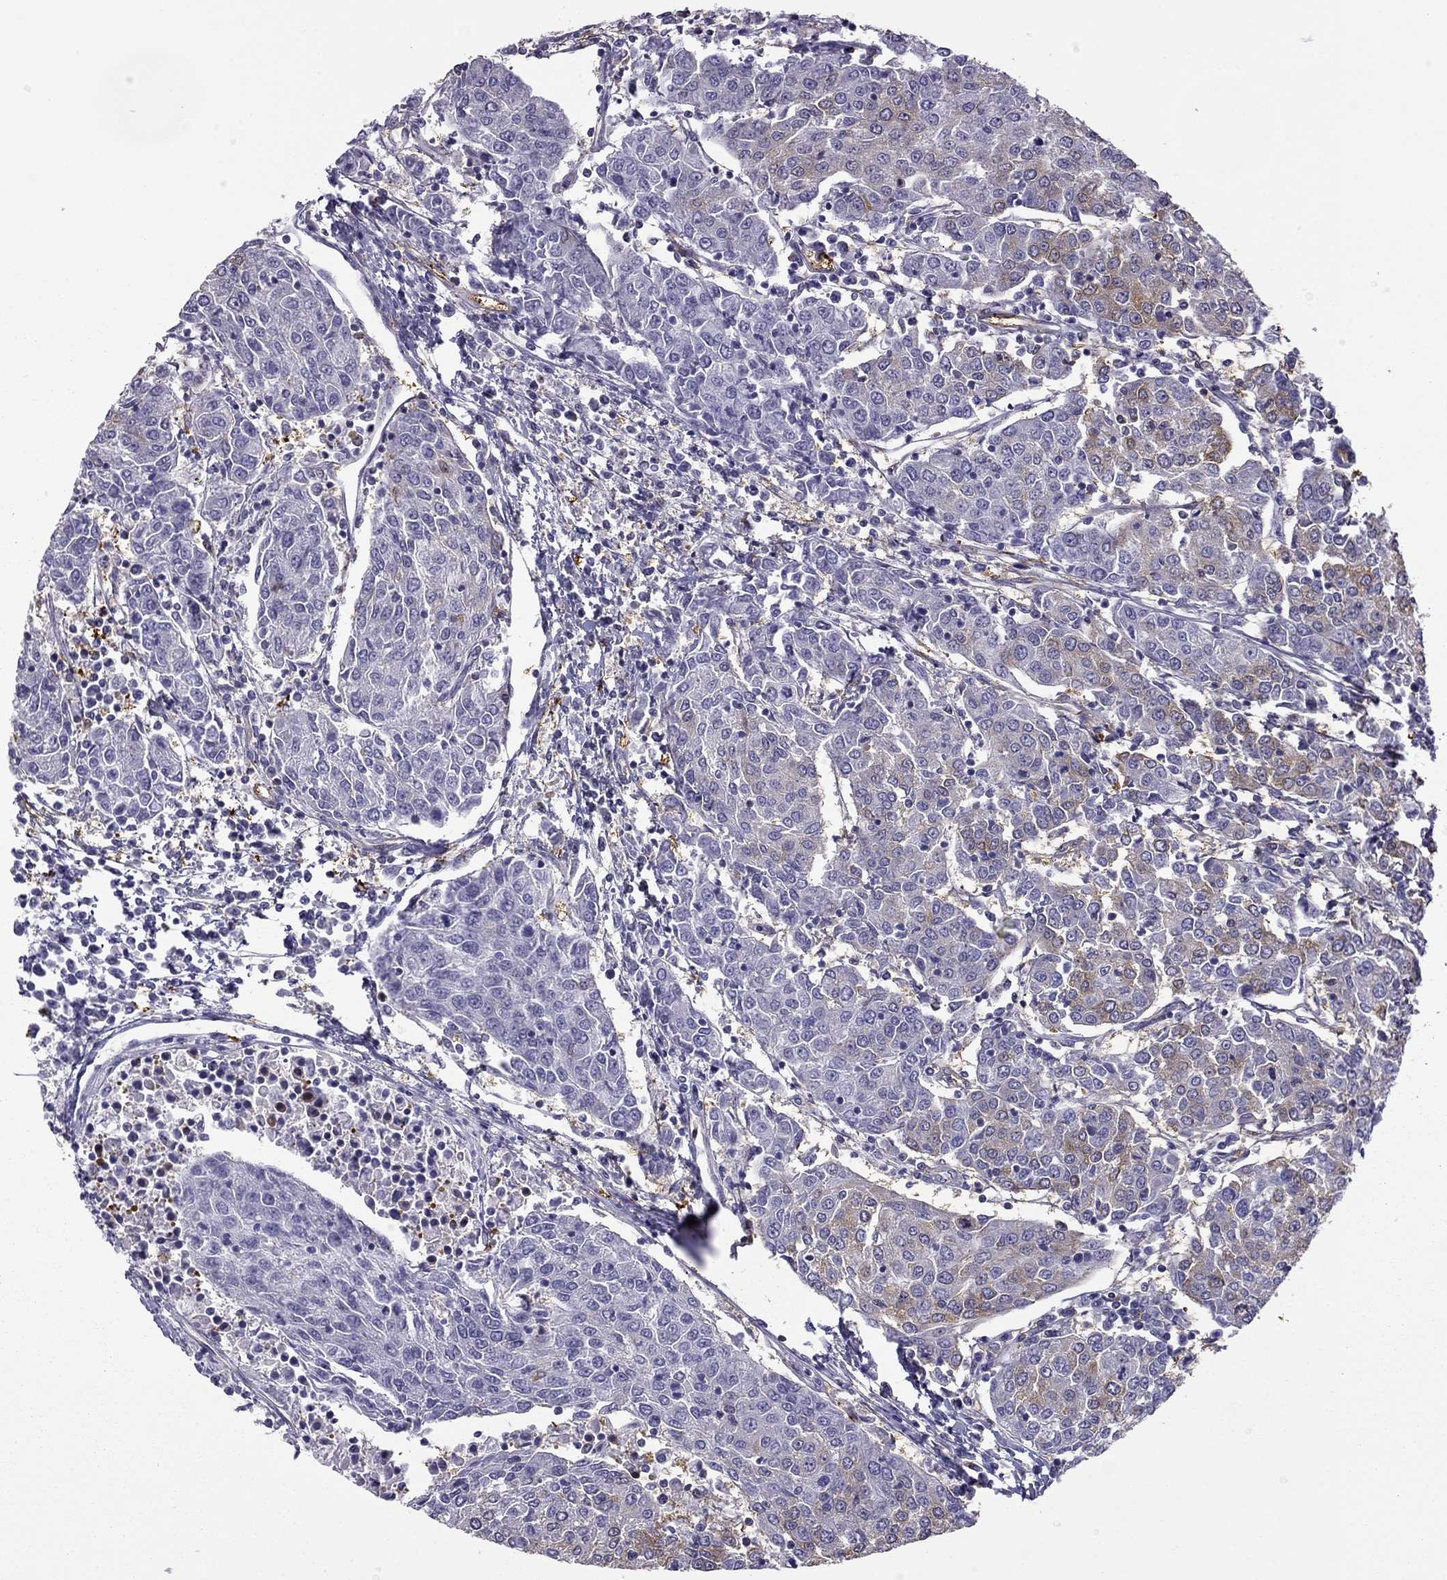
{"staining": {"intensity": "moderate", "quantity": "<25%", "location": "cytoplasmic/membranous"}, "tissue": "urothelial cancer", "cell_type": "Tumor cells", "image_type": "cancer", "snomed": [{"axis": "morphology", "description": "Urothelial carcinoma, High grade"}, {"axis": "topography", "description": "Urinary bladder"}], "caption": "About <25% of tumor cells in high-grade urothelial carcinoma show moderate cytoplasmic/membranous protein staining as visualized by brown immunohistochemical staining.", "gene": "MAP4", "patient": {"sex": "female", "age": 85}}